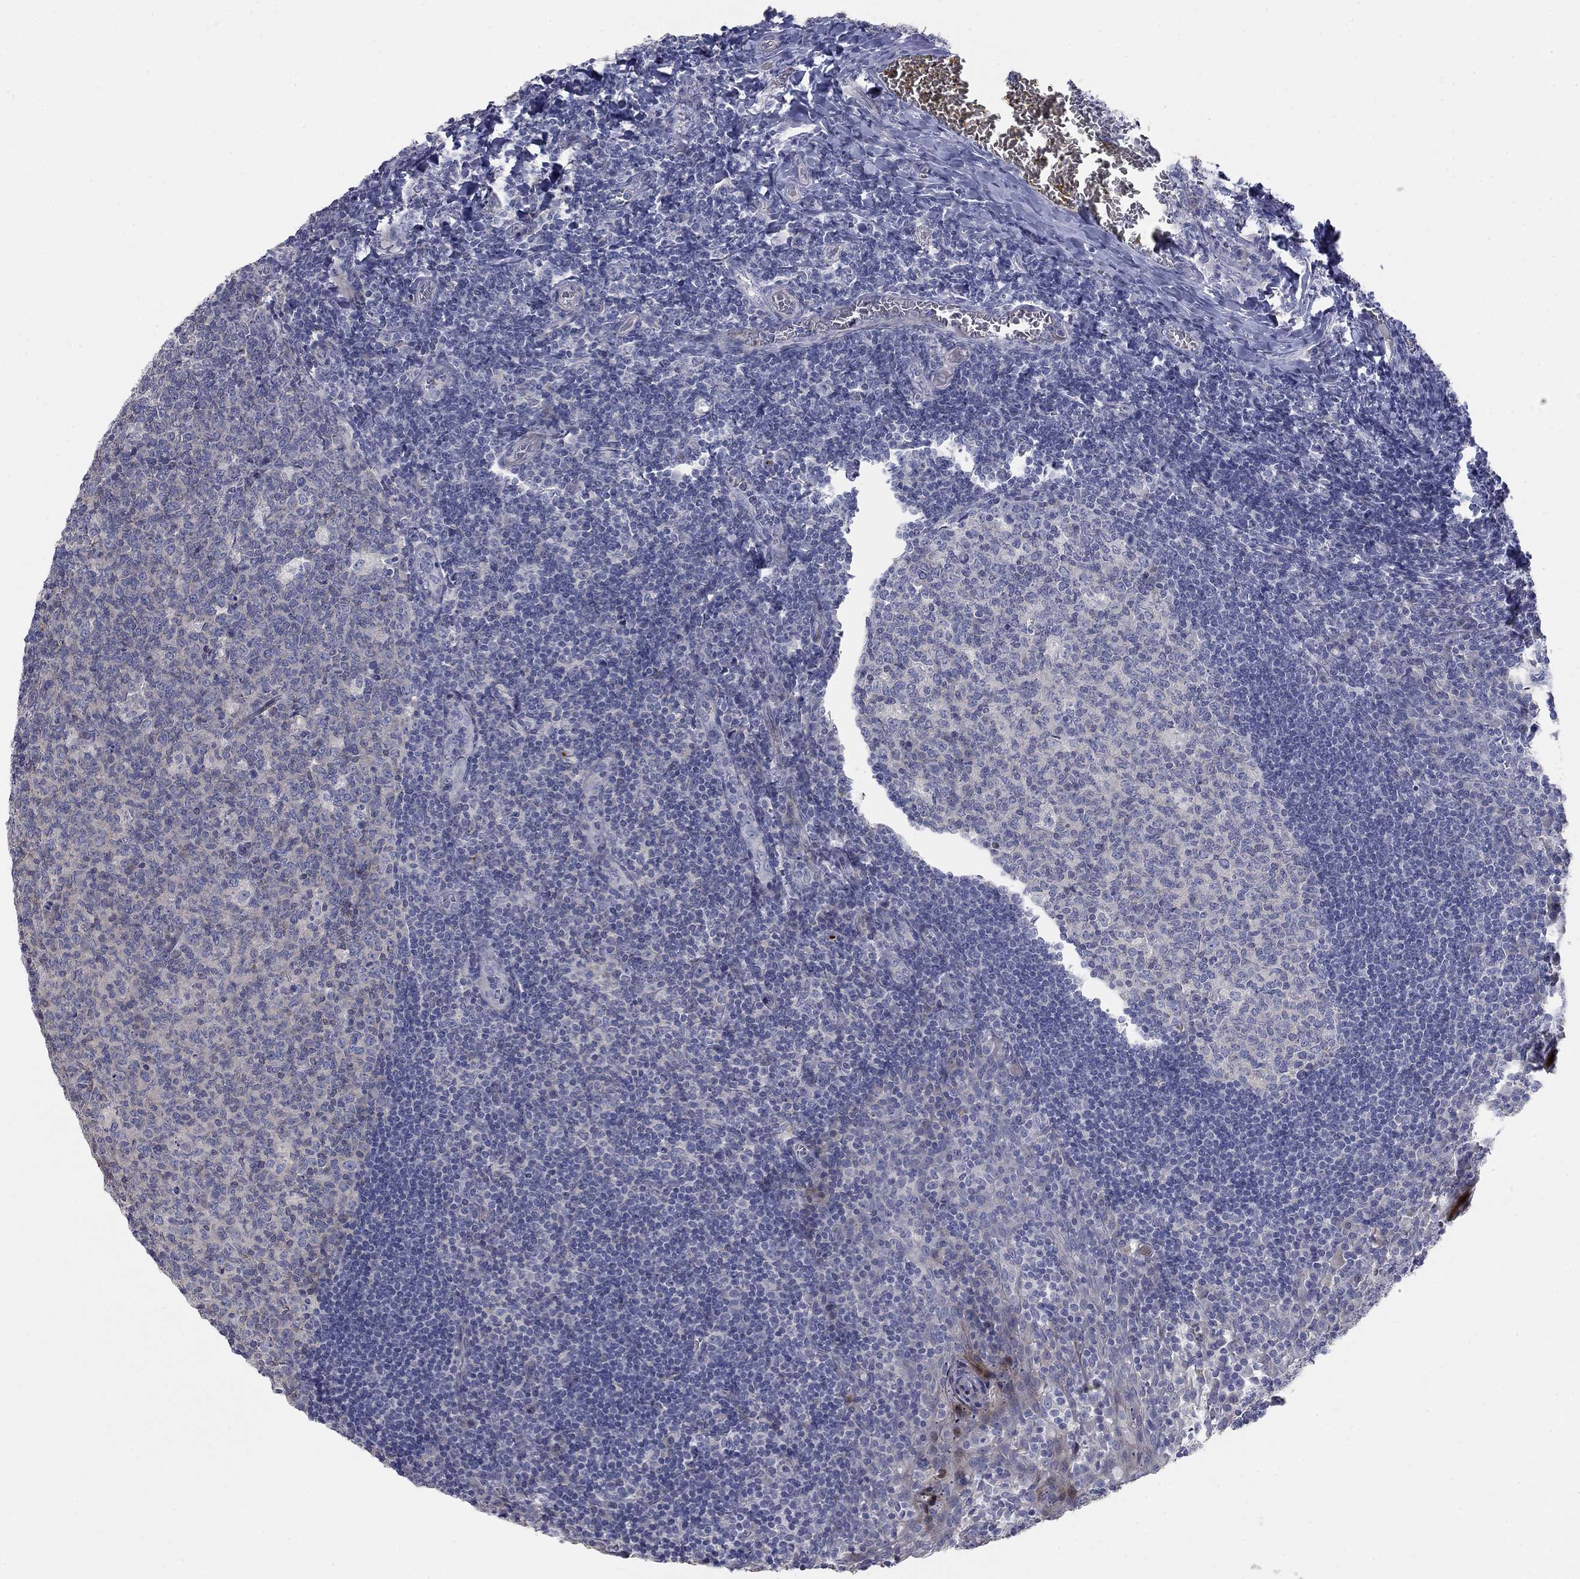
{"staining": {"intensity": "negative", "quantity": "none", "location": "none"}, "tissue": "tonsil", "cell_type": "Germinal center cells", "image_type": "normal", "snomed": [{"axis": "morphology", "description": "Normal tissue, NOS"}, {"axis": "topography", "description": "Tonsil"}], "caption": "The image shows no staining of germinal center cells in benign tonsil.", "gene": "TMEM249", "patient": {"sex": "female", "age": 13}}